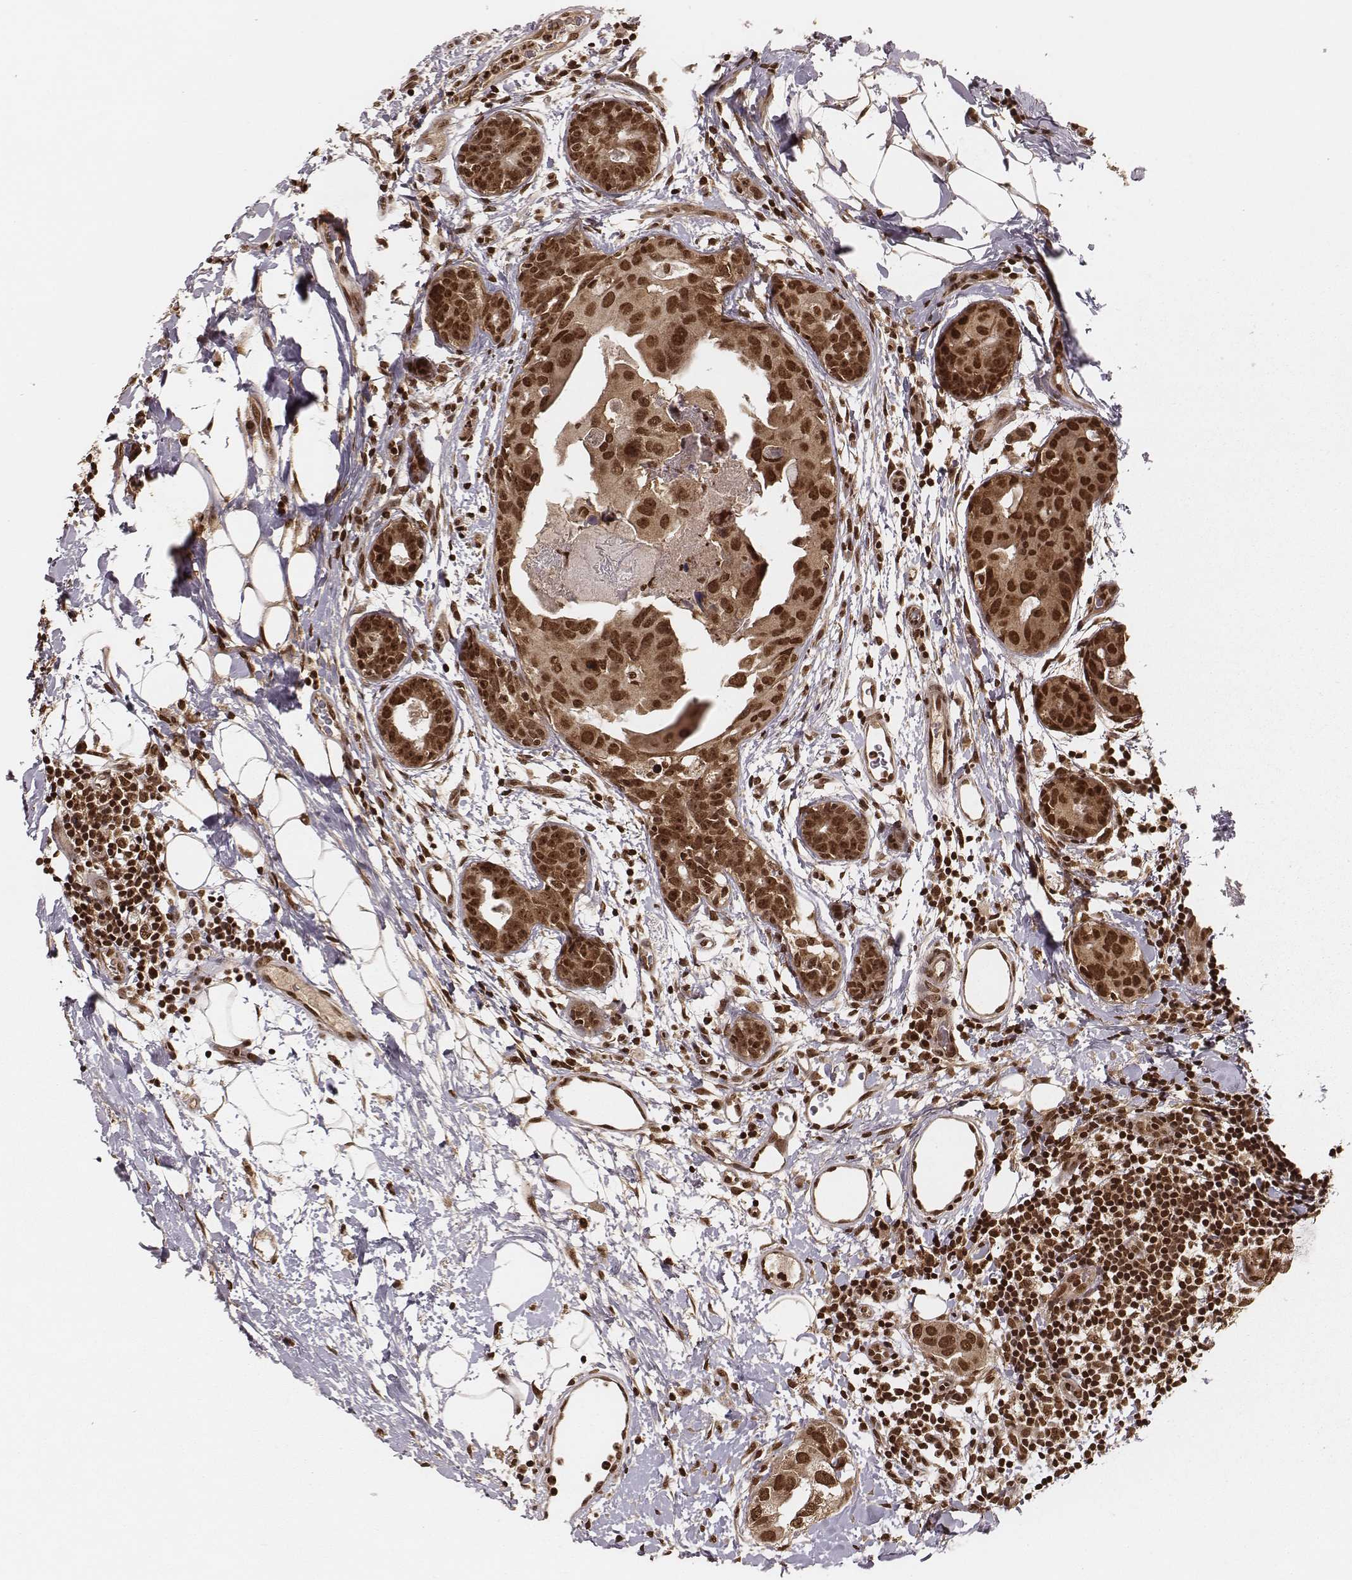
{"staining": {"intensity": "strong", "quantity": ">75%", "location": "nuclear"}, "tissue": "breast cancer", "cell_type": "Tumor cells", "image_type": "cancer", "snomed": [{"axis": "morphology", "description": "Normal tissue, NOS"}, {"axis": "morphology", "description": "Duct carcinoma"}, {"axis": "topography", "description": "Breast"}], "caption": "Breast cancer tissue shows strong nuclear positivity in approximately >75% of tumor cells The staining was performed using DAB to visualize the protein expression in brown, while the nuclei were stained in blue with hematoxylin (Magnification: 20x).", "gene": "NFX1", "patient": {"sex": "female", "age": 40}}